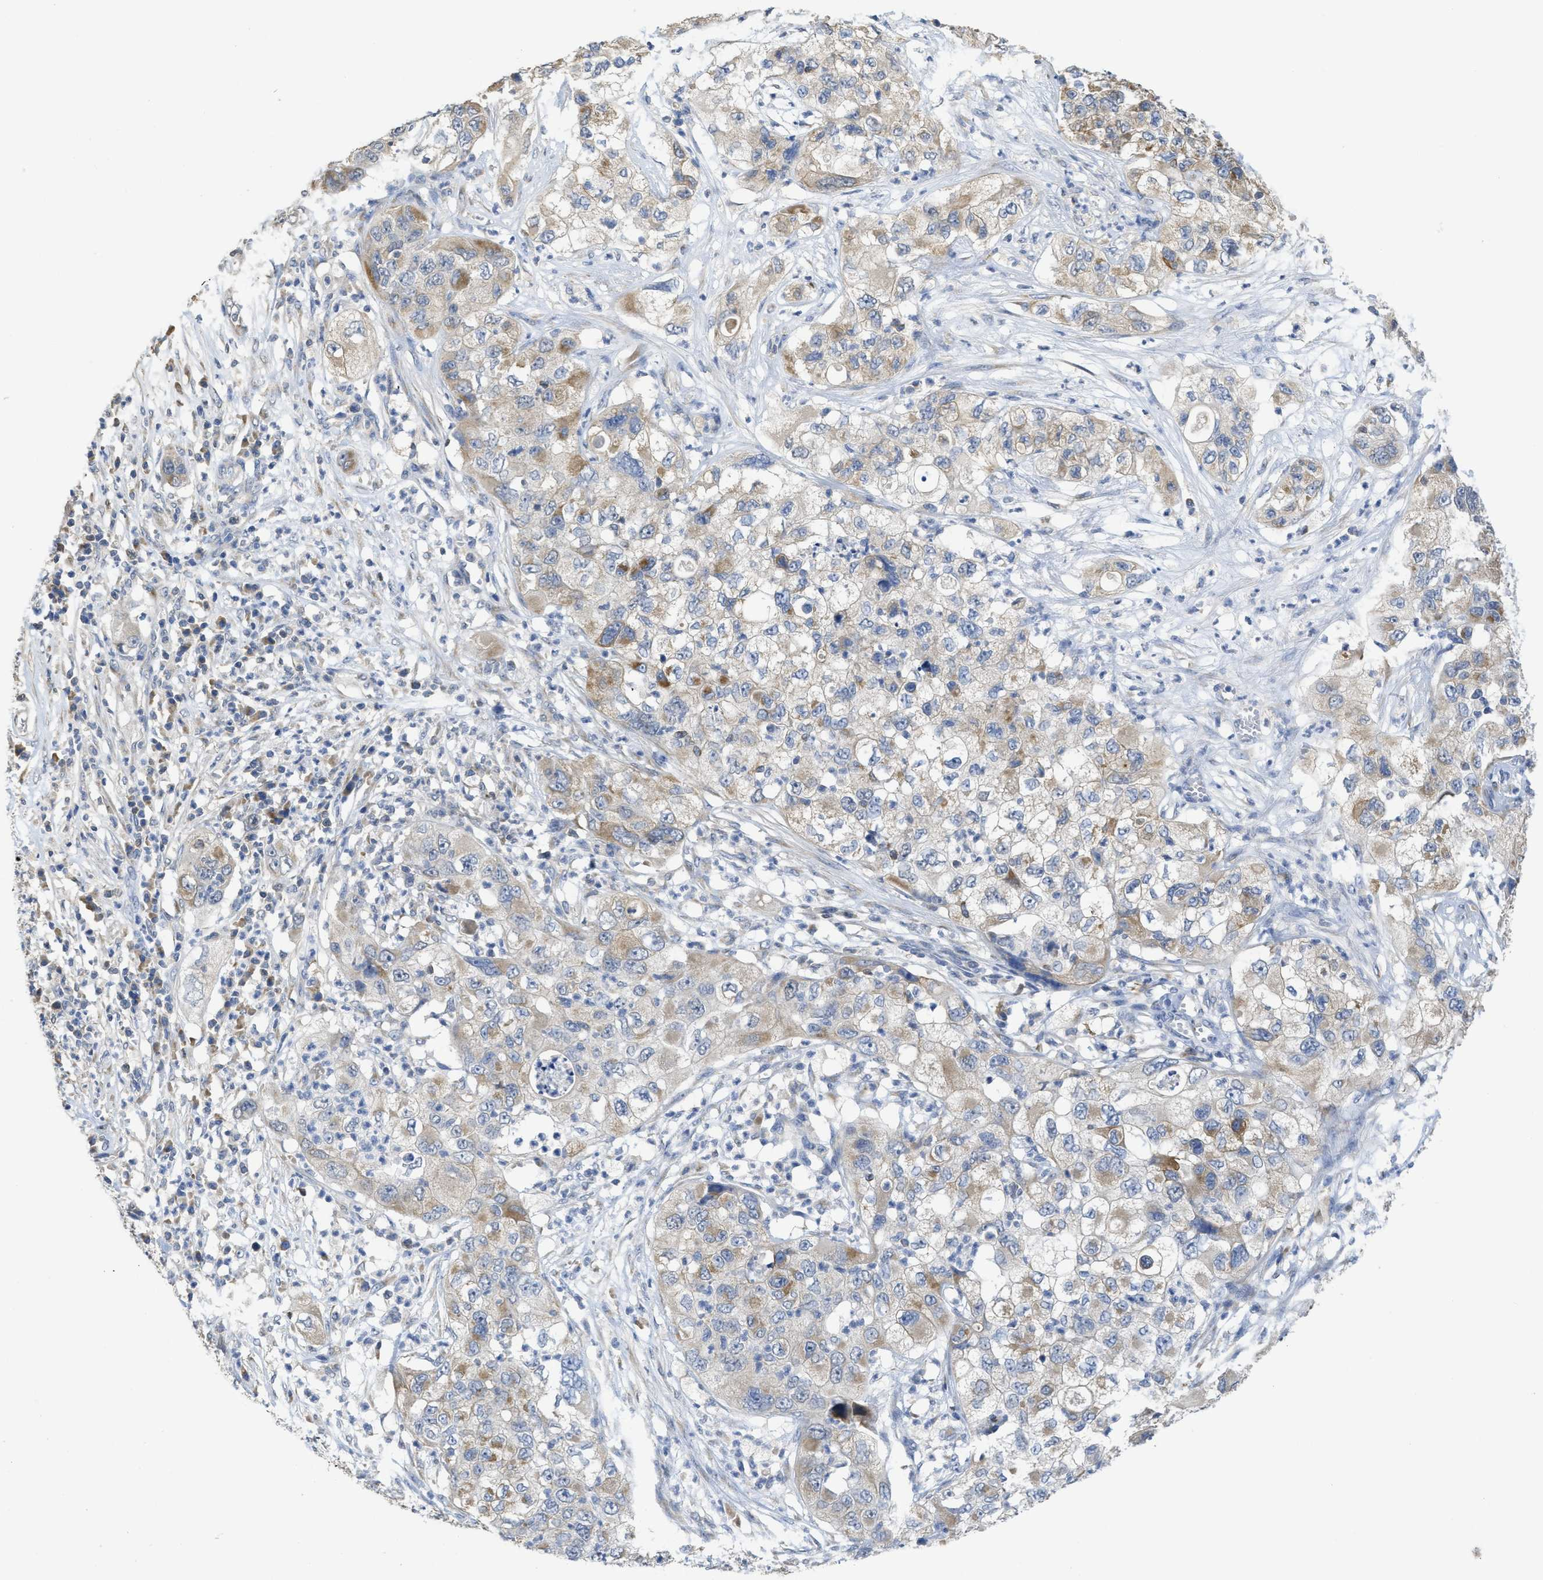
{"staining": {"intensity": "moderate", "quantity": "<25%", "location": "cytoplasmic/membranous"}, "tissue": "pancreatic cancer", "cell_type": "Tumor cells", "image_type": "cancer", "snomed": [{"axis": "morphology", "description": "Adenocarcinoma, NOS"}, {"axis": "topography", "description": "Pancreas"}], "caption": "Moderate cytoplasmic/membranous staining is identified in approximately <25% of tumor cells in pancreatic adenocarcinoma.", "gene": "SFXN2", "patient": {"sex": "female", "age": 78}}